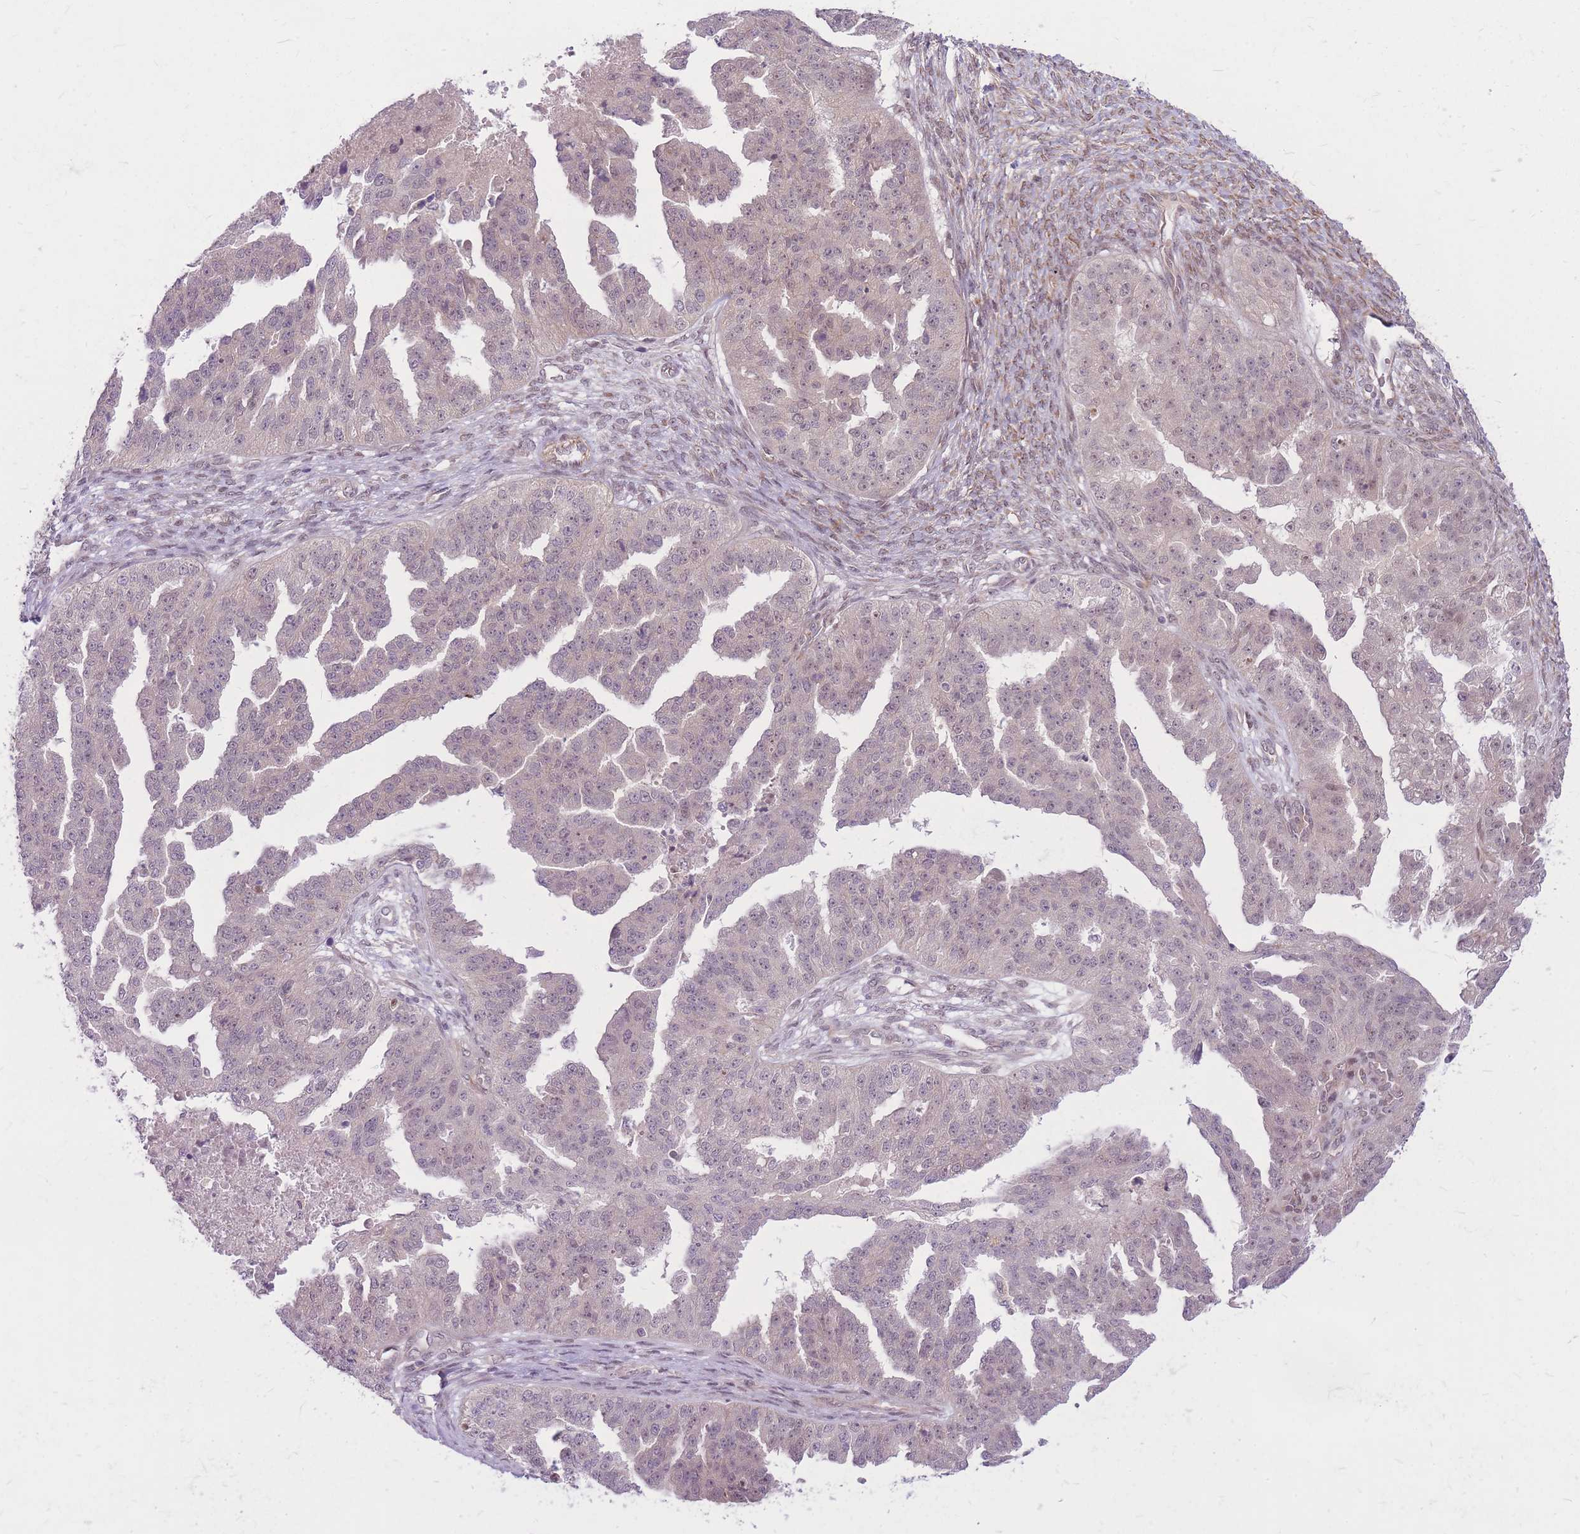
{"staining": {"intensity": "weak", "quantity": "<25%", "location": "nuclear"}, "tissue": "ovarian cancer", "cell_type": "Tumor cells", "image_type": "cancer", "snomed": [{"axis": "morphology", "description": "Cystadenocarcinoma, serous, NOS"}, {"axis": "topography", "description": "Ovary"}], "caption": "This micrograph is of ovarian cancer stained with IHC to label a protein in brown with the nuclei are counter-stained blue. There is no positivity in tumor cells.", "gene": "ERCC2", "patient": {"sex": "female", "age": 58}}